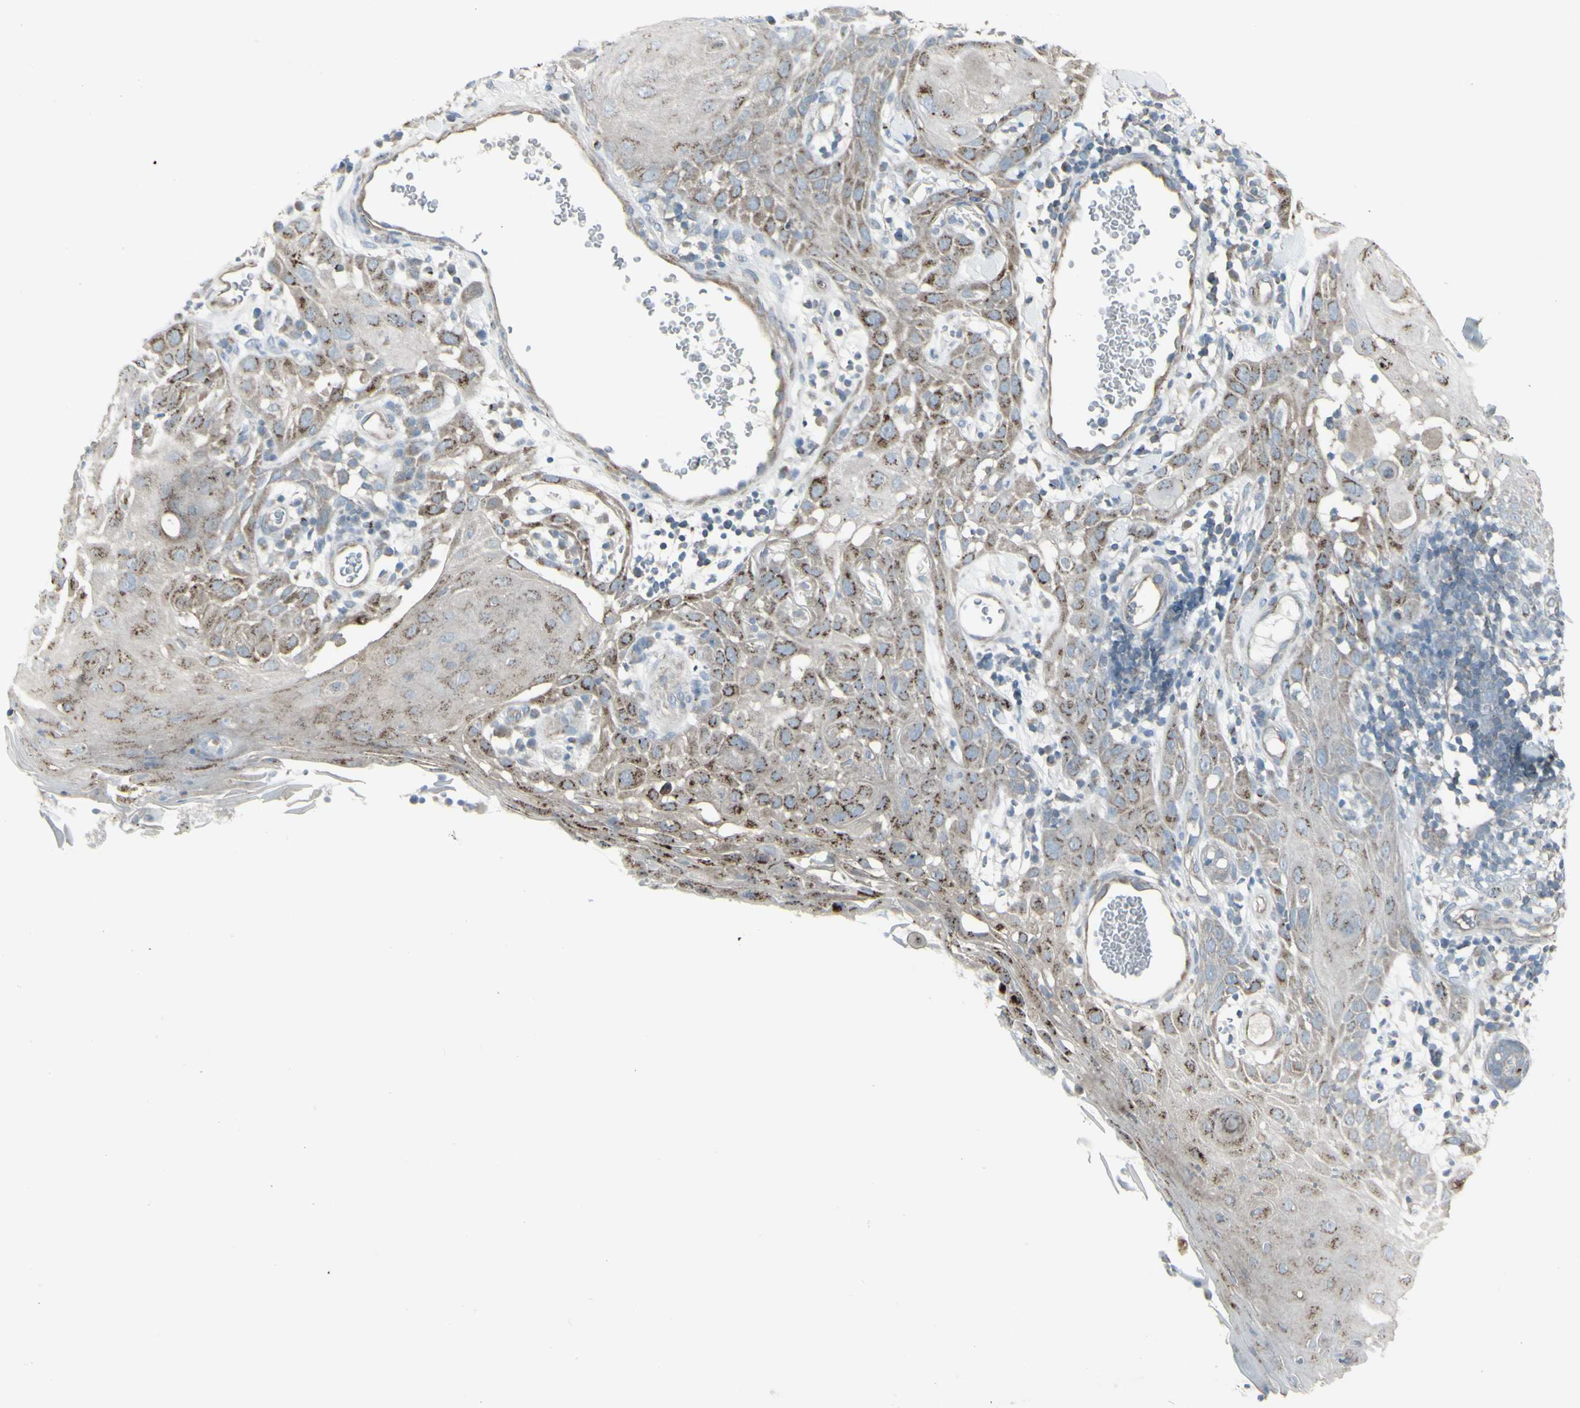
{"staining": {"intensity": "moderate", "quantity": ">75%", "location": "cytoplasmic/membranous"}, "tissue": "skin cancer", "cell_type": "Tumor cells", "image_type": "cancer", "snomed": [{"axis": "morphology", "description": "Squamous cell carcinoma, NOS"}, {"axis": "topography", "description": "Skin"}], "caption": "Immunohistochemistry (IHC) staining of squamous cell carcinoma (skin), which exhibits medium levels of moderate cytoplasmic/membranous staining in approximately >75% of tumor cells indicating moderate cytoplasmic/membranous protein positivity. The staining was performed using DAB (3,3'-diaminobenzidine) (brown) for protein detection and nuclei were counterstained in hematoxylin (blue).", "gene": "GALNT6", "patient": {"sex": "male", "age": 24}}